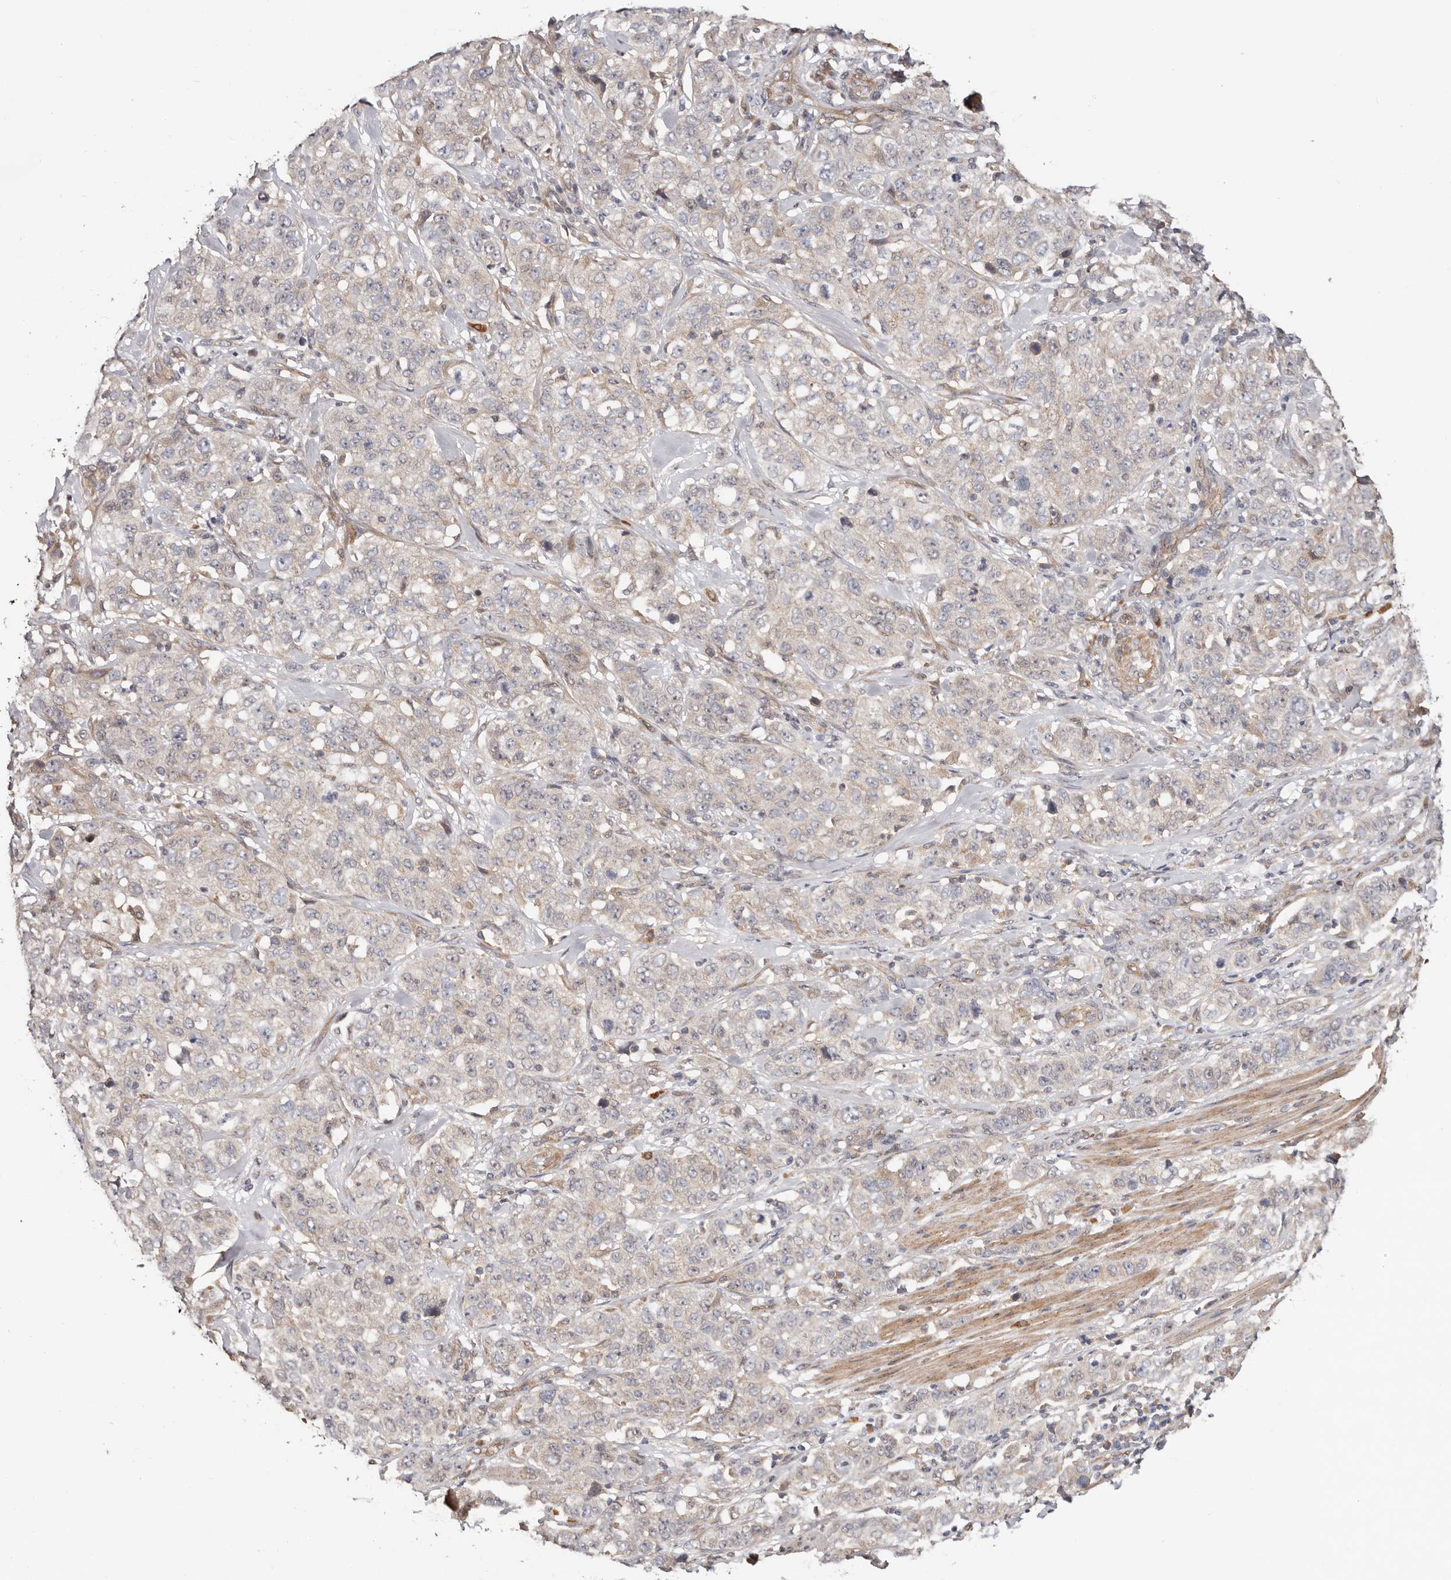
{"staining": {"intensity": "negative", "quantity": "none", "location": "none"}, "tissue": "stomach cancer", "cell_type": "Tumor cells", "image_type": "cancer", "snomed": [{"axis": "morphology", "description": "Adenocarcinoma, NOS"}, {"axis": "topography", "description": "Stomach"}], "caption": "DAB (3,3'-diaminobenzidine) immunohistochemical staining of stomach adenocarcinoma reveals no significant positivity in tumor cells.", "gene": "MACF1", "patient": {"sex": "male", "age": 48}}